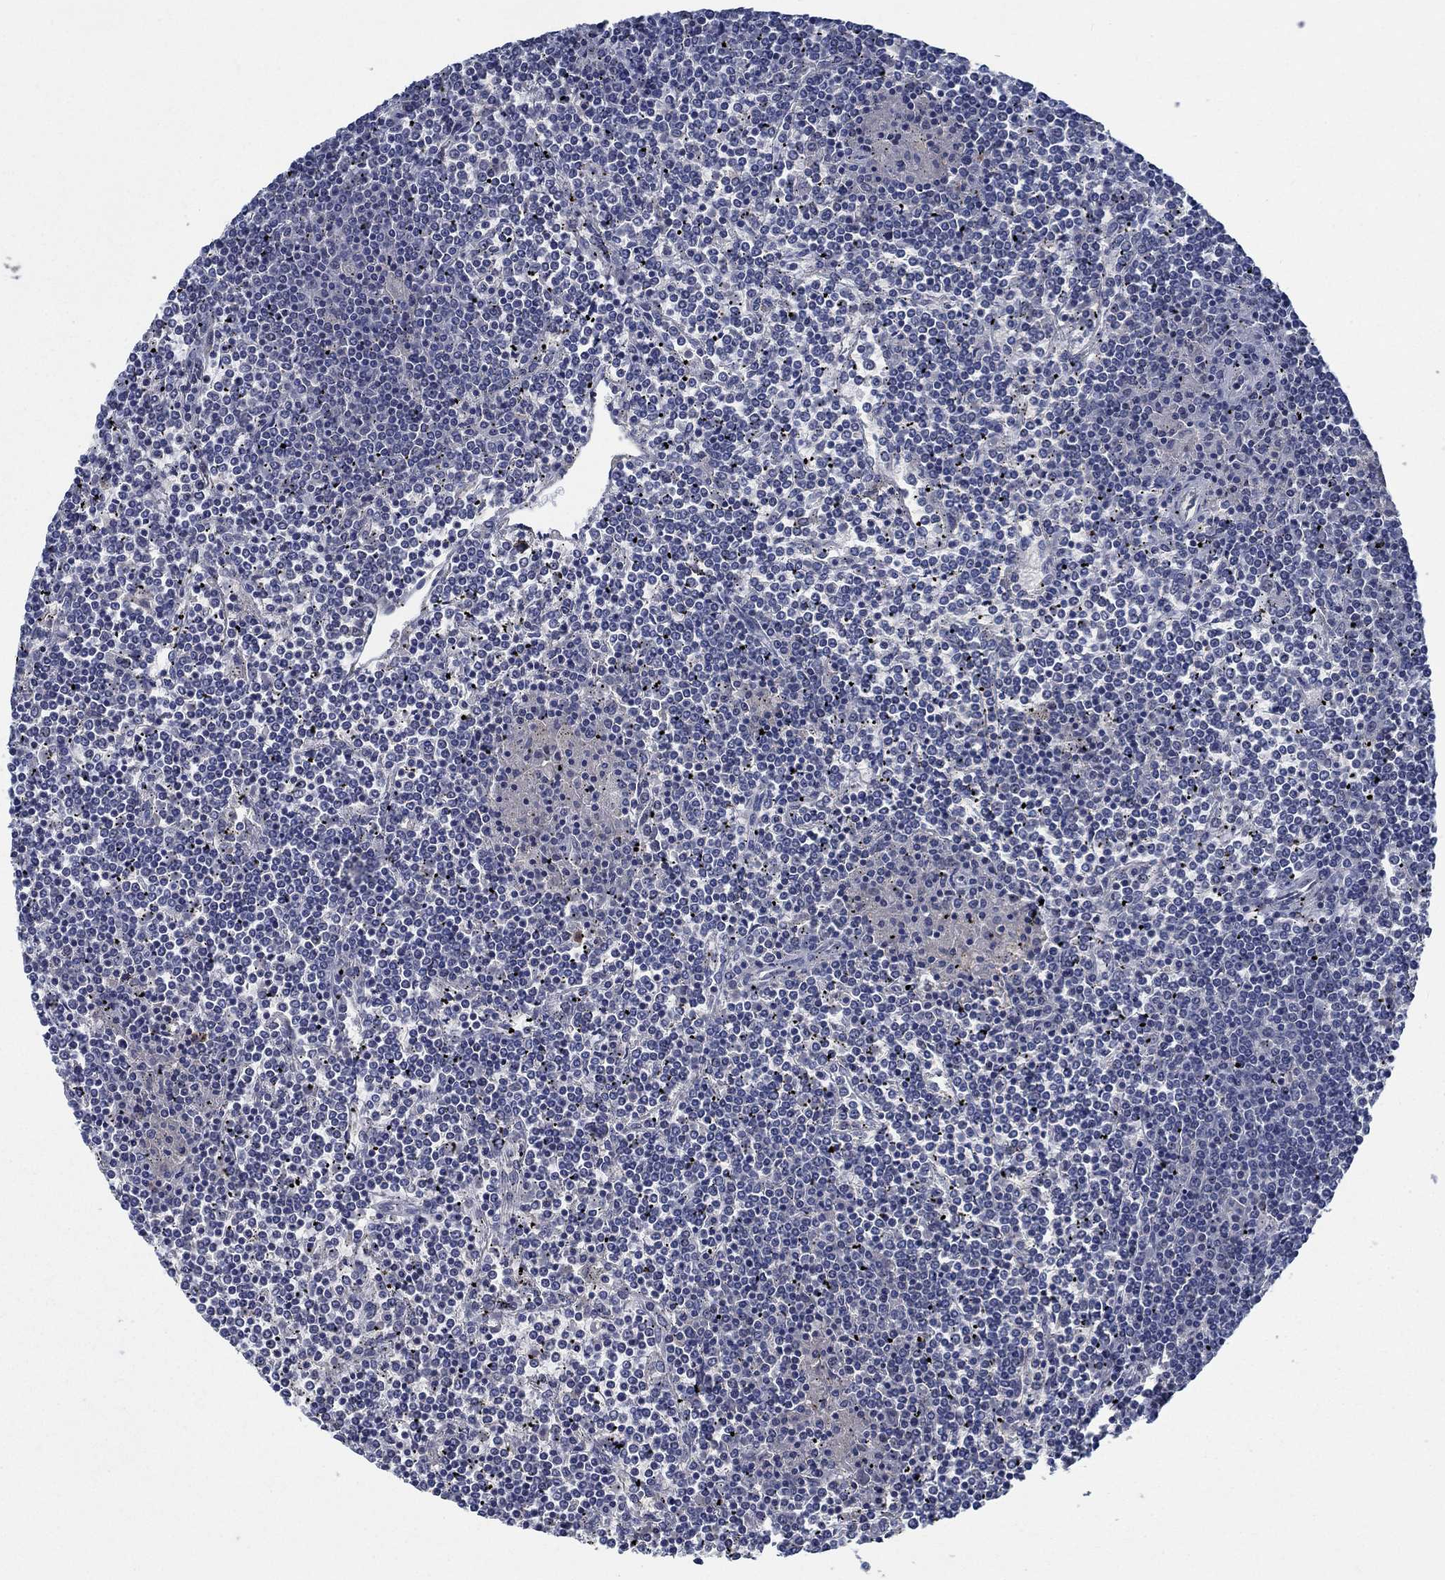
{"staining": {"intensity": "negative", "quantity": "none", "location": "none"}, "tissue": "lymphoma", "cell_type": "Tumor cells", "image_type": "cancer", "snomed": [{"axis": "morphology", "description": "Malignant lymphoma, non-Hodgkin's type, Low grade"}, {"axis": "topography", "description": "Spleen"}], "caption": "Immunohistochemical staining of human low-grade malignant lymphoma, non-Hodgkin's type shows no significant expression in tumor cells. (DAB immunohistochemistry (IHC) visualized using brightfield microscopy, high magnification).", "gene": "OBSCN", "patient": {"sex": "female", "age": 19}}